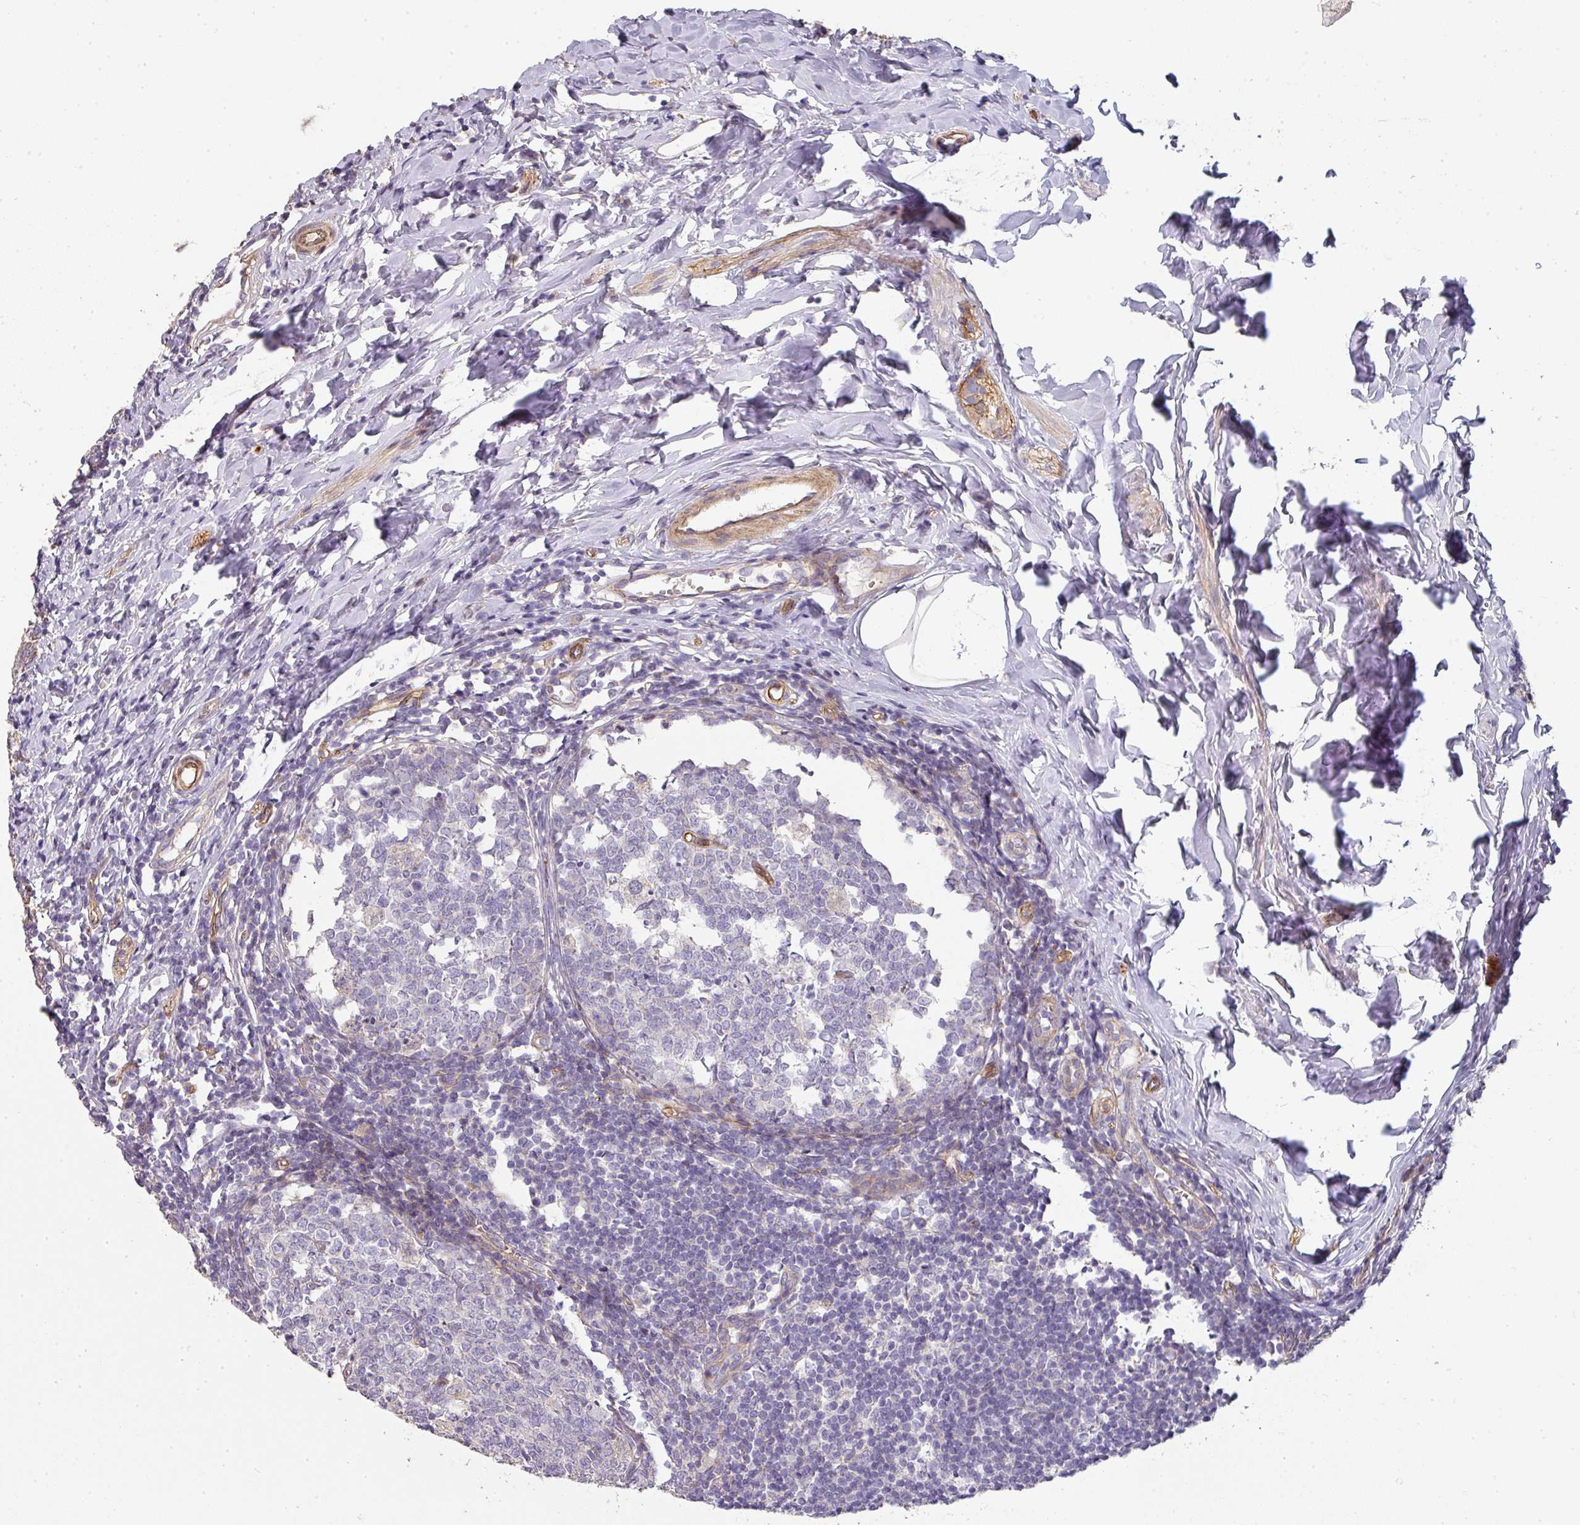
{"staining": {"intensity": "moderate", "quantity": "<25%", "location": "cytoplasmic/membranous"}, "tissue": "appendix", "cell_type": "Glandular cells", "image_type": "normal", "snomed": [{"axis": "morphology", "description": "Normal tissue, NOS"}, {"axis": "topography", "description": "Appendix"}], "caption": "Protein staining reveals moderate cytoplasmic/membranous positivity in about <25% of glandular cells in benign appendix.", "gene": "PCDH1", "patient": {"sex": "male", "age": 14}}